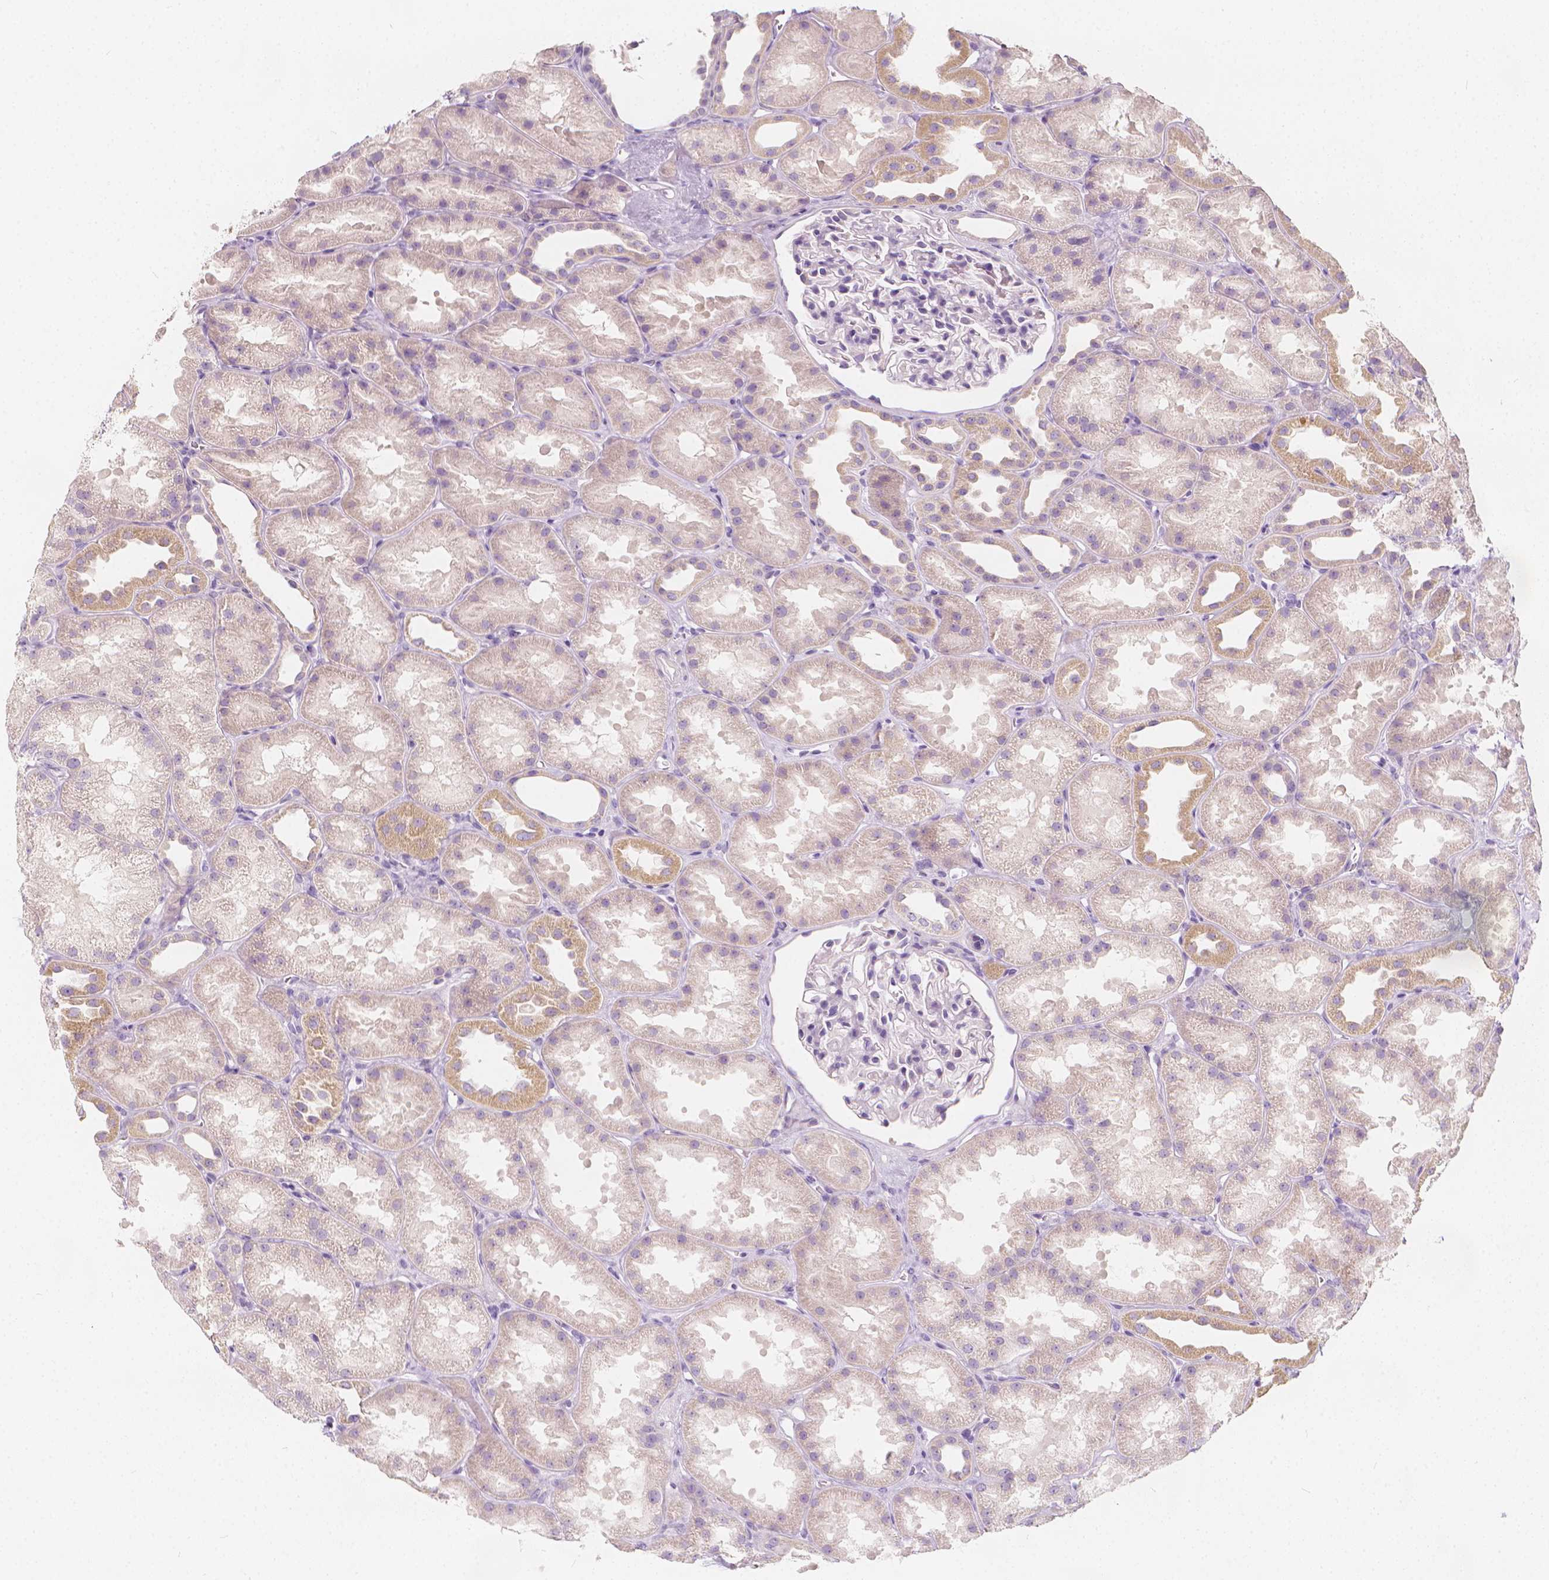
{"staining": {"intensity": "negative", "quantity": "none", "location": "none"}, "tissue": "kidney", "cell_type": "Cells in glomeruli", "image_type": "normal", "snomed": [{"axis": "morphology", "description": "Normal tissue, NOS"}, {"axis": "topography", "description": "Kidney"}], "caption": "The immunohistochemistry (IHC) micrograph has no significant expression in cells in glomeruli of kidney. (Brightfield microscopy of DAB immunohistochemistry (IHC) at high magnification).", "gene": "RBFOX1", "patient": {"sex": "male", "age": 61}}